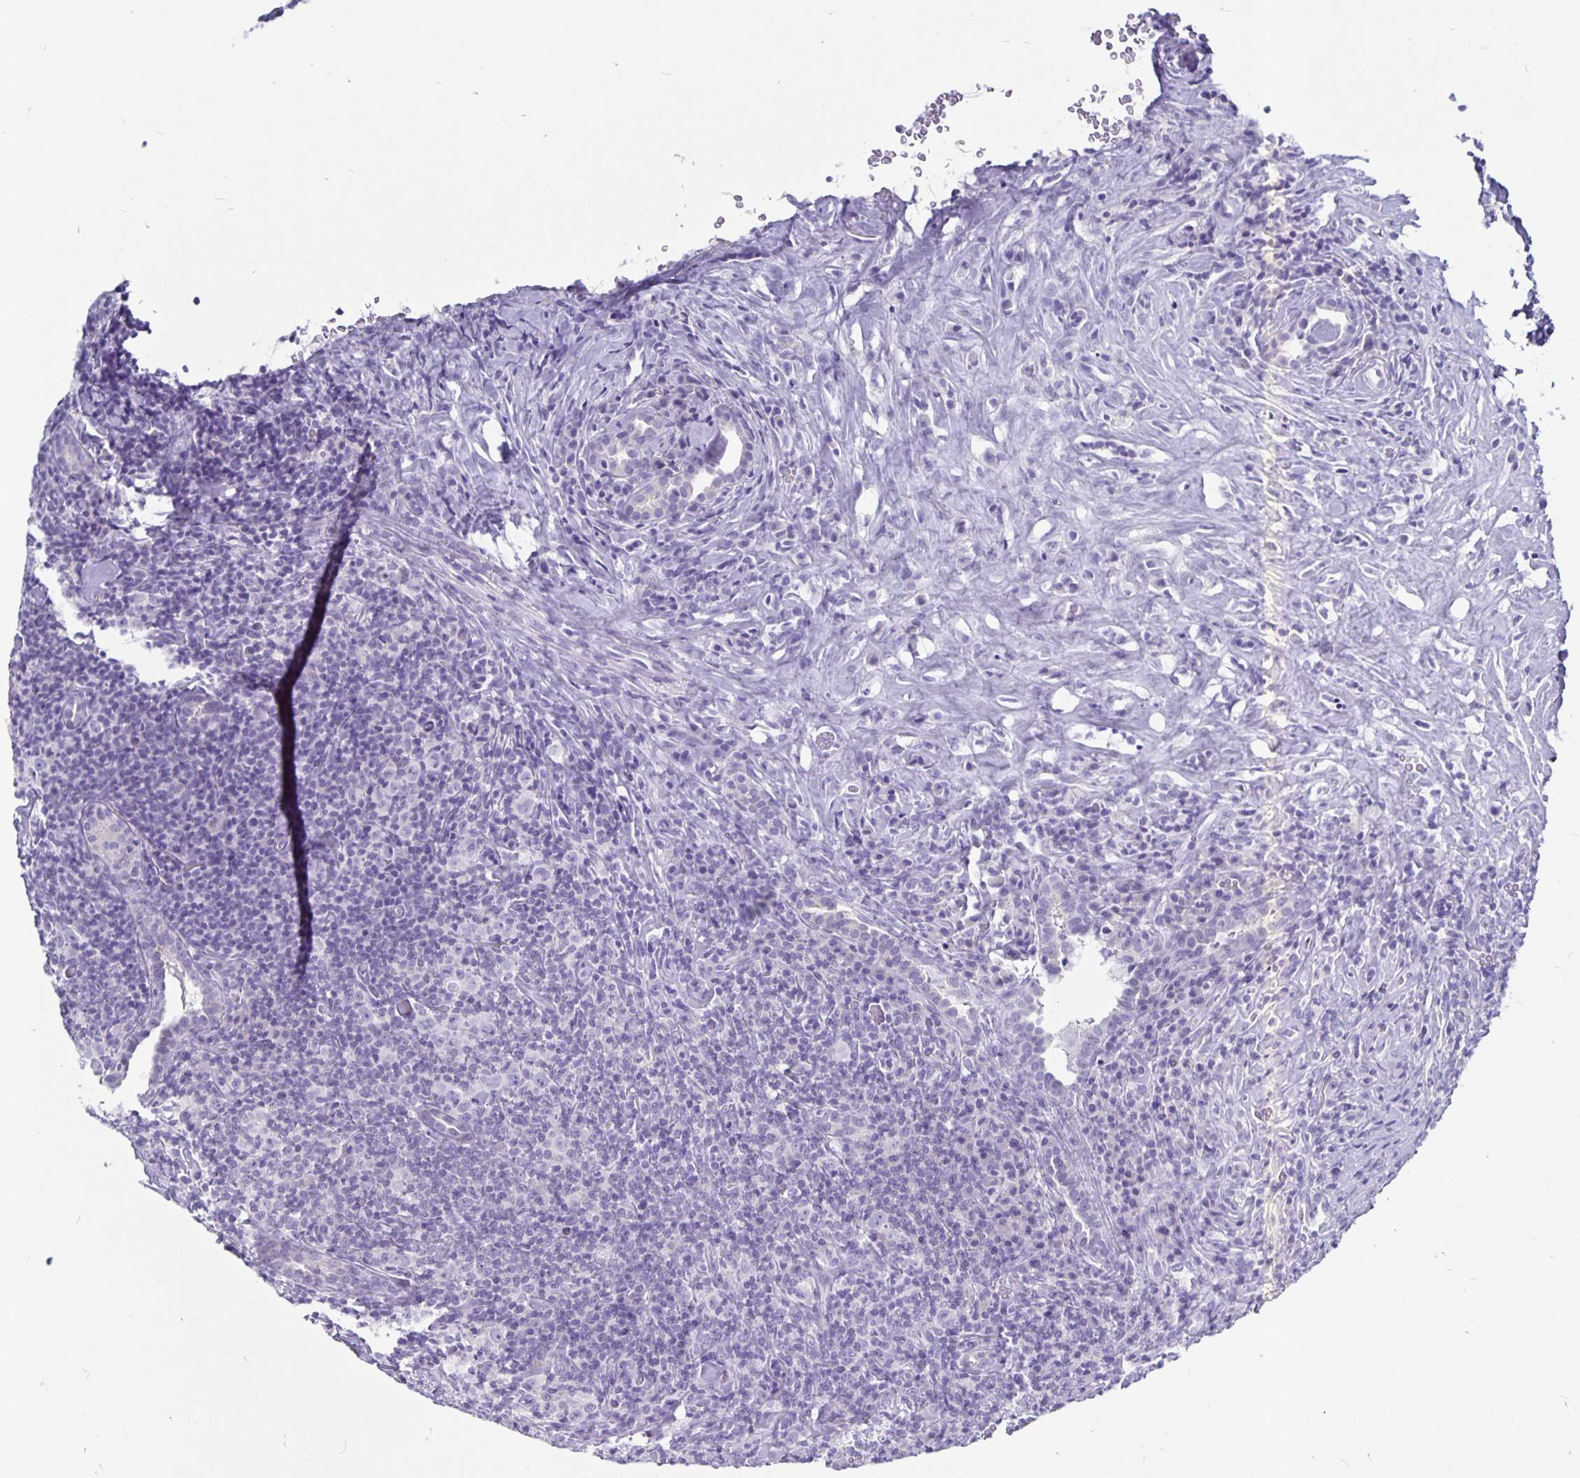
{"staining": {"intensity": "negative", "quantity": "none", "location": "none"}, "tissue": "lymphoma", "cell_type": "Tumor cells", "image_type": "cancer", "snomed": [{"axis": "morphology", "description": "Hodgkin's disease, NOS"}, {"axis": "topography", "description": "Lung"}], "caption": "IHC photomicrograph of Hodgkin's disease stained for a protein (brown), which exhibits no staining in tumor cells.", "gene": "ODF3B", "patient": {"sex": "male", "age": 17}}